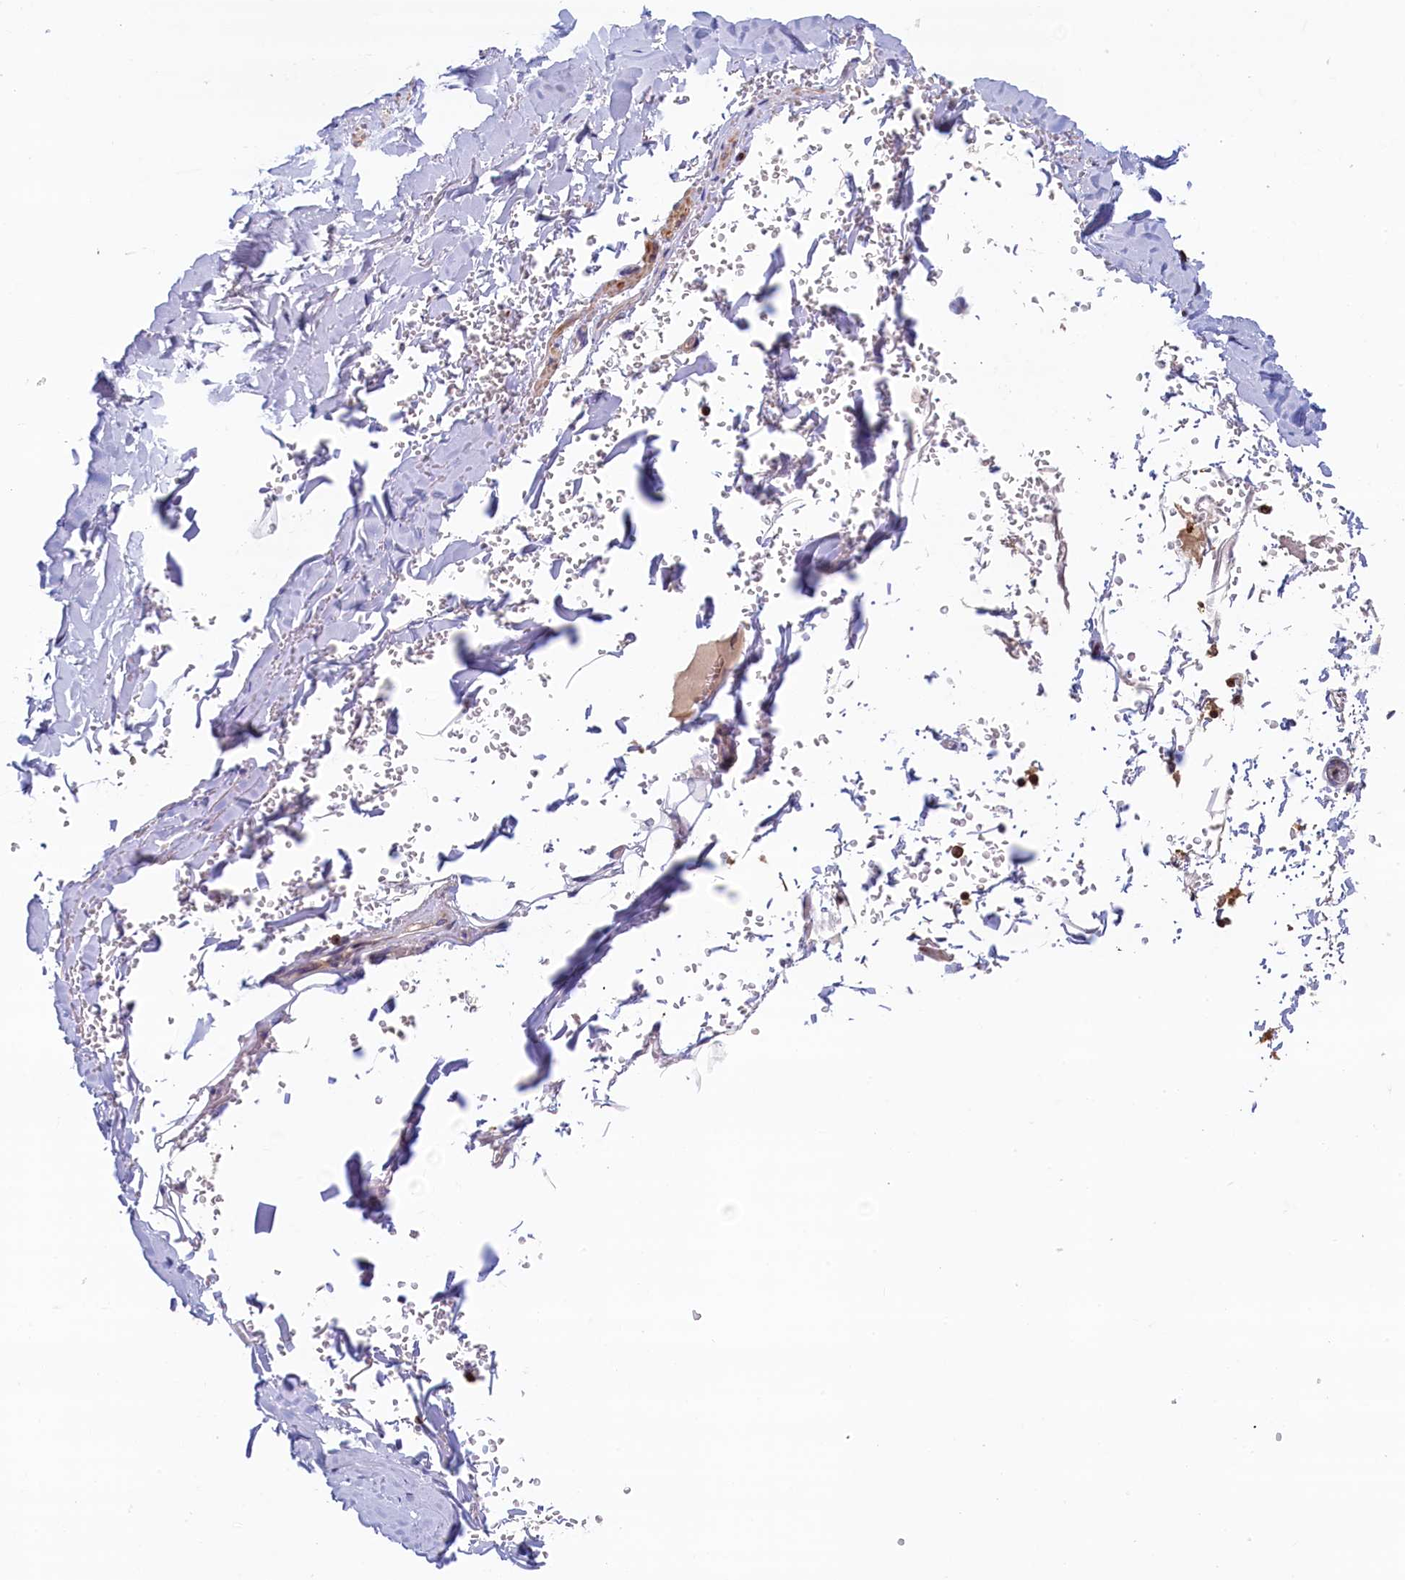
{"staining": {"intensity": "negative", "quantity": "none", "location": "none"}, "tissue": "adipose tissue", "cell_type": "Adipocytes", "image_type": "normal", "snomed": [{"axis": "morphology", "description": "Normal tissue, NOS"}, {"axis": "topography", "description": "Cartilage tissue"}], "caption": "The histopathology image demonstrates no significant positivity in adipocytes of adipose tissue.", "gene": "TRAF3IP3", "patient": {"sex": "female", "age": 63}}